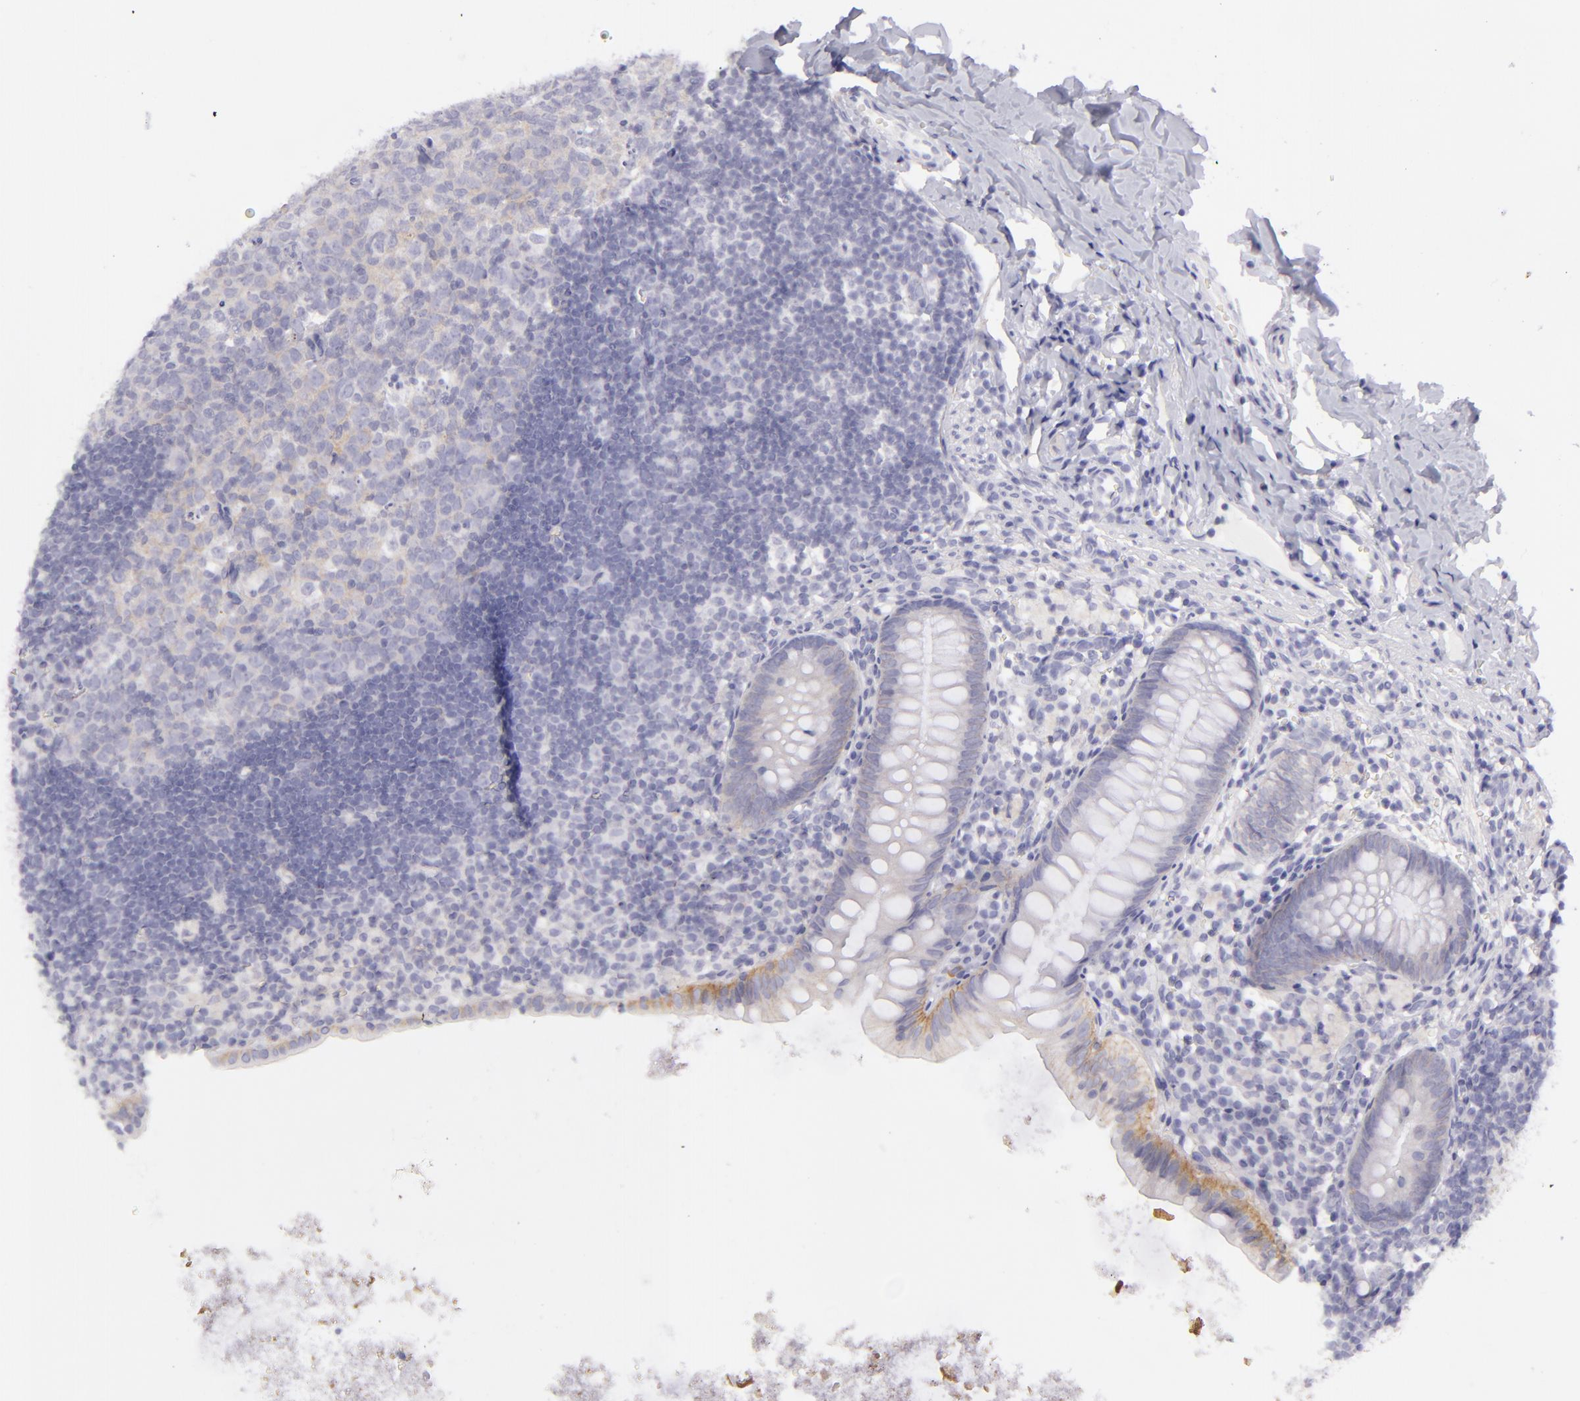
{"staining": {"intensity": "moderate", "quantity": ">75%", "location": "cytoplasmic/membranous"}, "tissue": "appendix", "cell_type": "Glandular cells", "image_type": "normal", "snomed": [{"axis": "morphology", "description": "Normal tissue, NOS"}, {"axis": "topography", "description": "Appendix"}], "caption": "Immunohistochemical staining of normal human appendix displays >75% levels of moderate cytoplasmic/membranous protein positivity in approximately >75% of glandular cells. (DAB = brown stain, brightfield microscopy at high magnification).", "gene": "DLG4", "patient": {"sex": "female", "age": 9}}